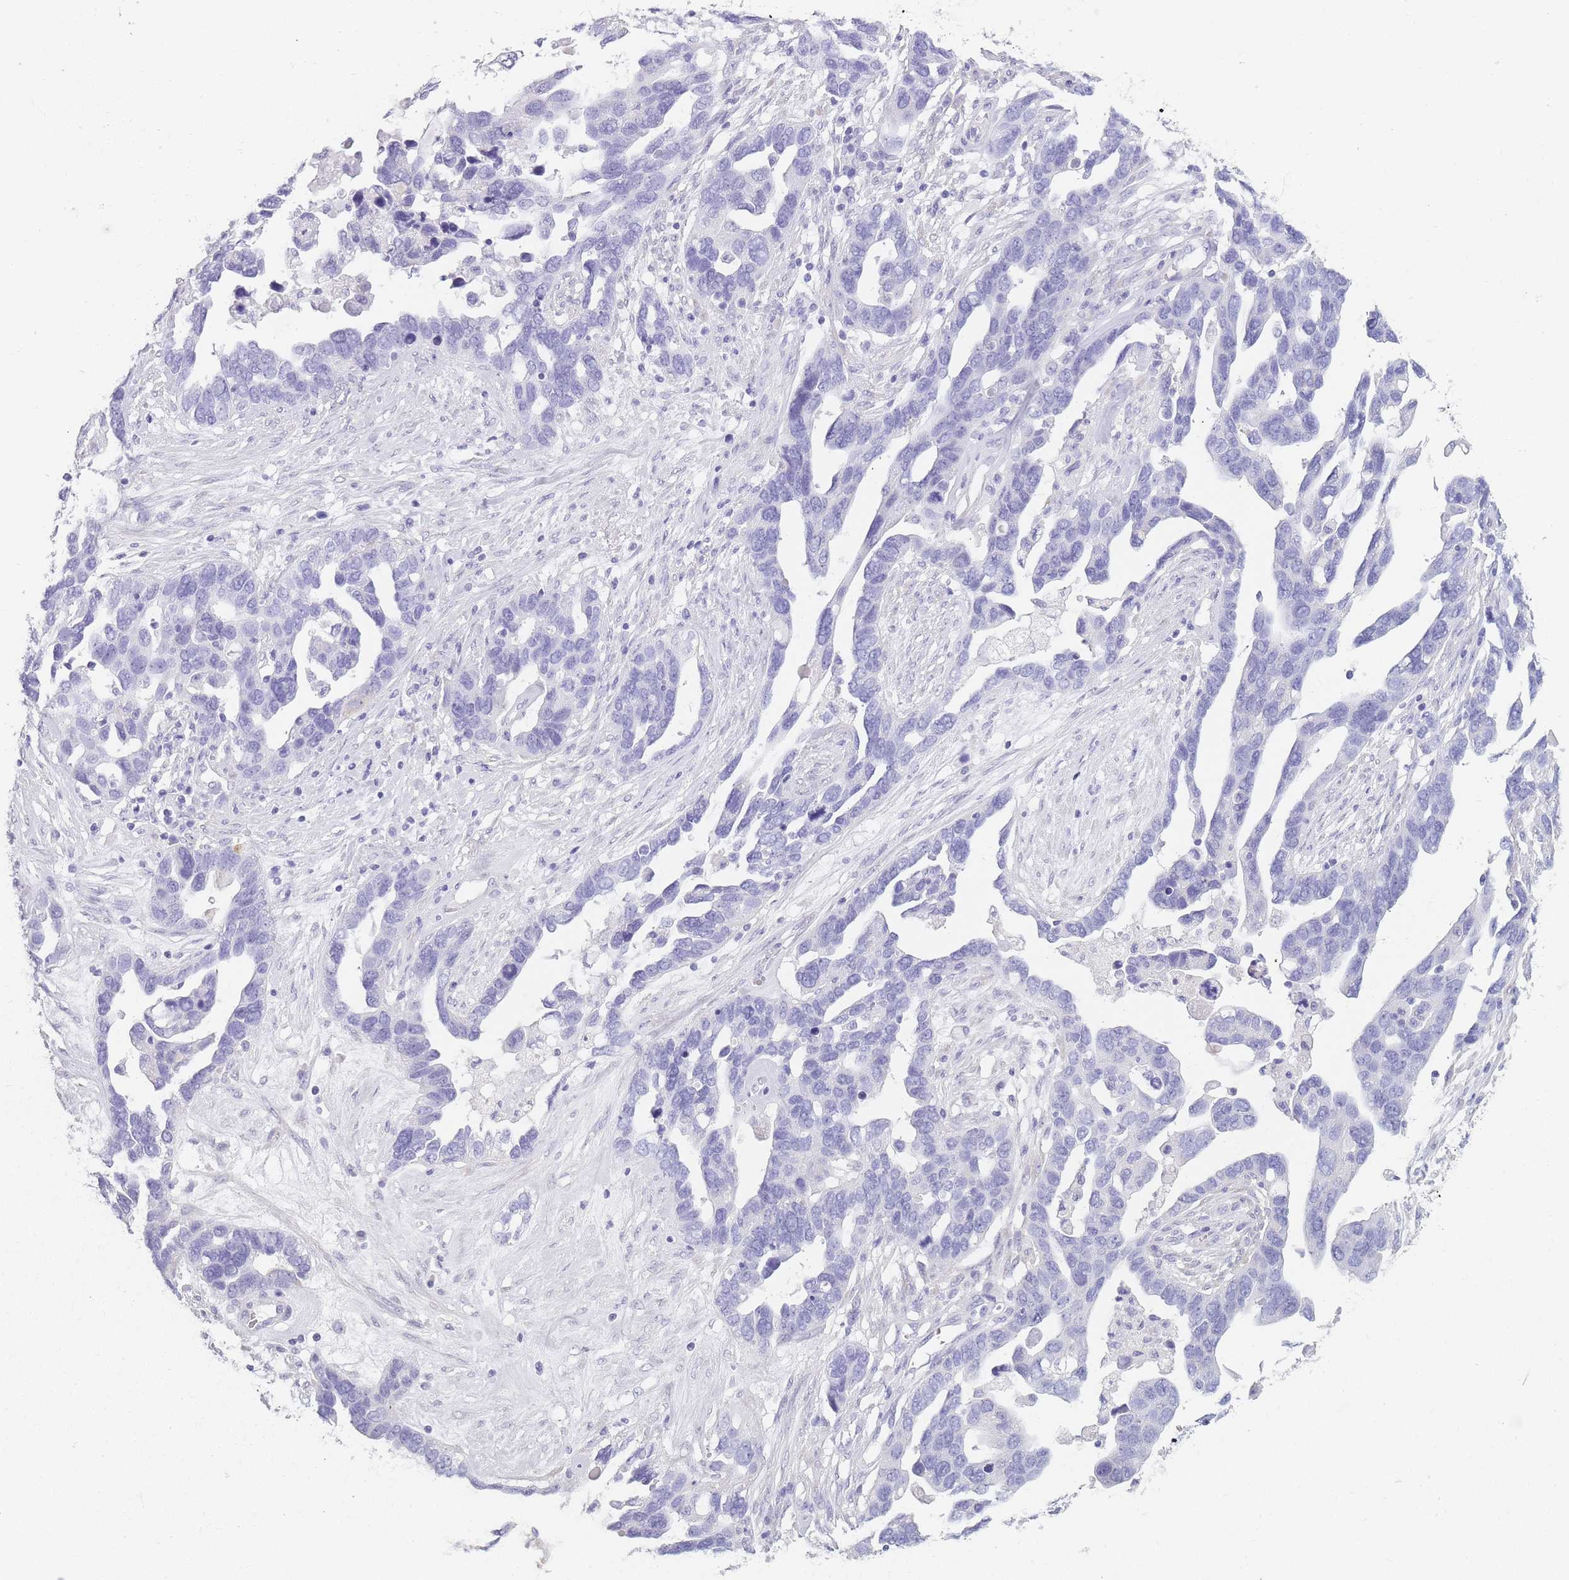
{"staining": {"intensity": "negative", "quantity": "none", "location": "none"}, "tissue": "ovarian cancer", "cell_type": "Tumor cells", "image_type": "cancer", "snomed": [{"axis": "morphology", "description": "Cystadenocarcinoma, serous, NOS"}, {"axis": "topography", "description": "Ovary"}], "caption": "The histopathology image exhibits no significant expression in tumor cells of ovarian cancer (serous cystadenocarcinoma).", "gene": "ZNF627", "patient": {"sex": "female", "age": 54}}